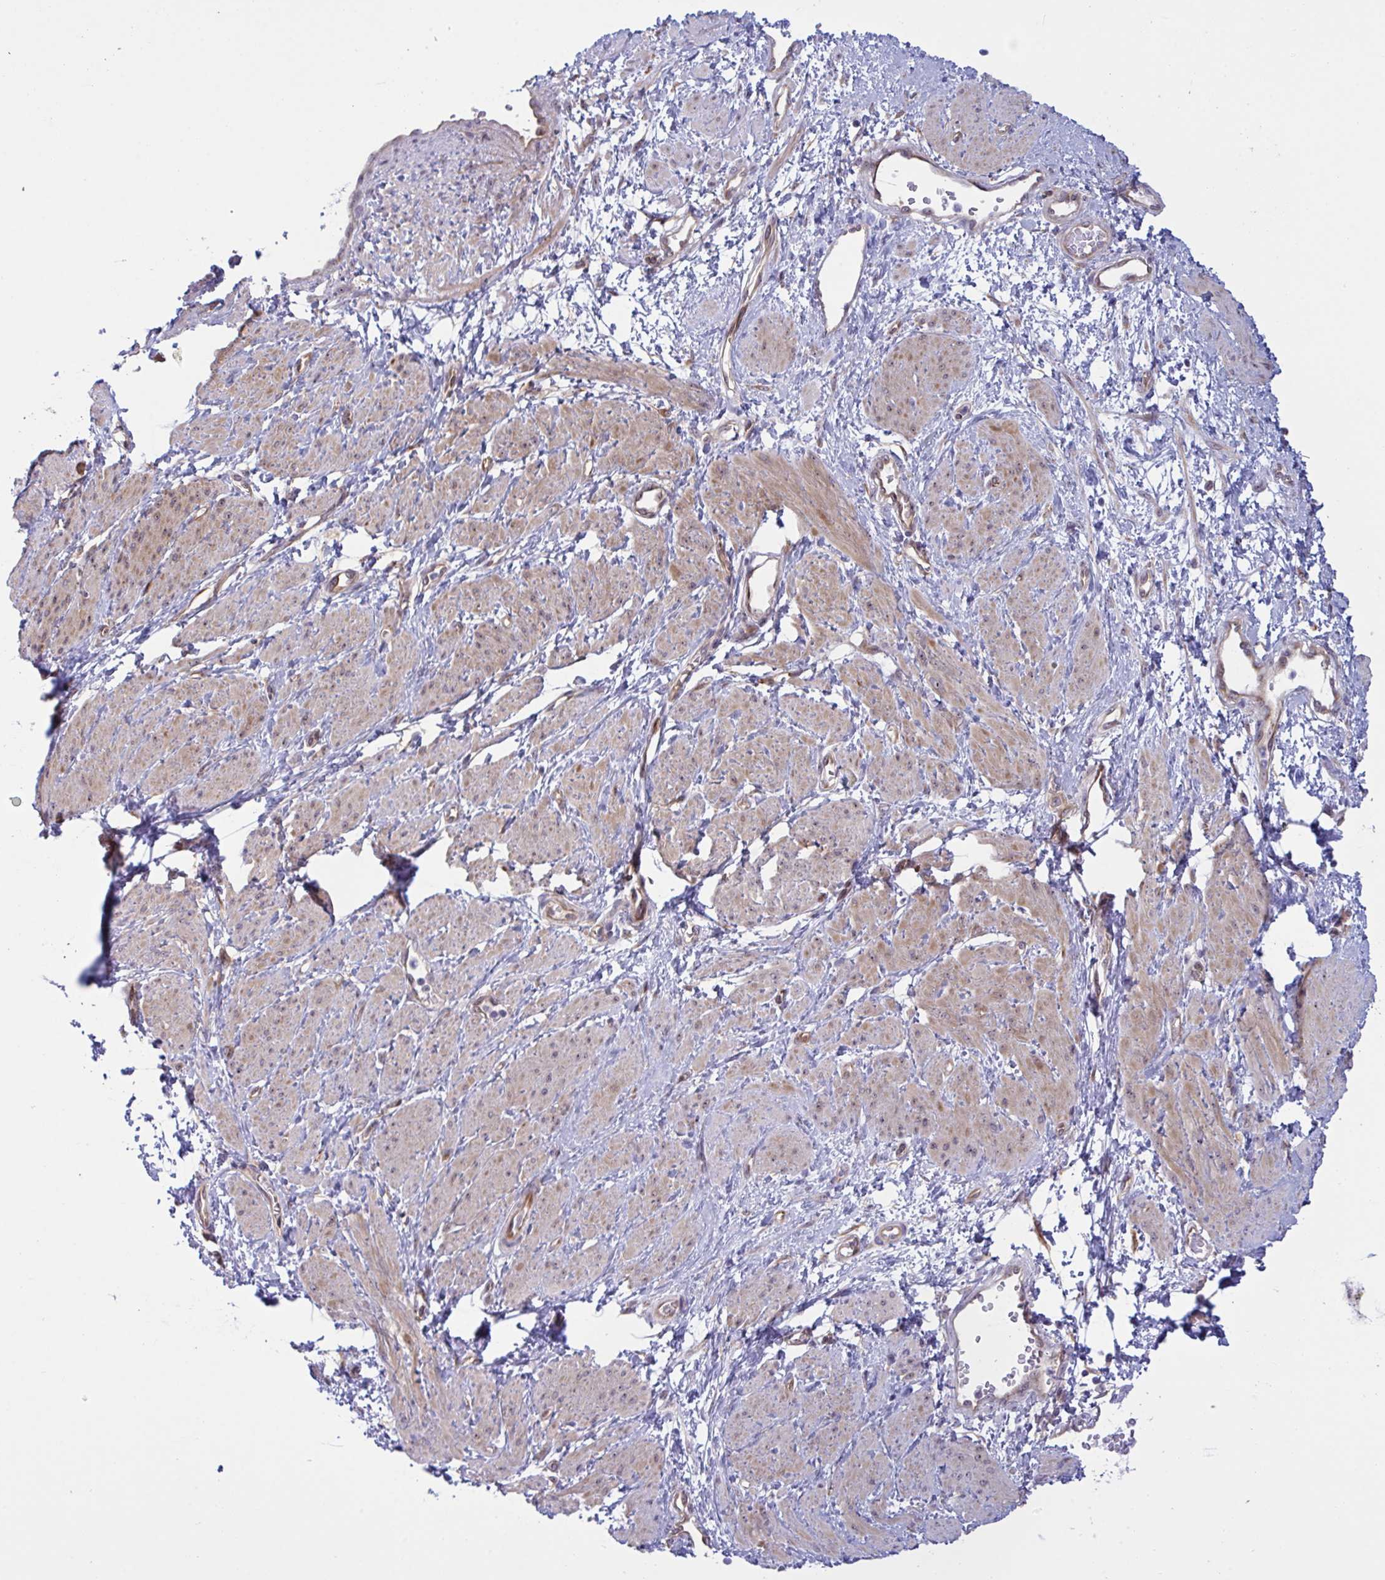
{"staining": {"intensity": "moderate", "quantity": "<25%", "location": "cytoplasmic/membranous"}, "tissue": "smooth muscle", "cell_type": "Smooth muscle cells", "image_type": "normal", "snomed": [{"axis": "morphology", "description": "Normal tissue, NOS"}, {"axis": "topography", "description": "Smooth muscle"}, {"axis": "topography", "description": "Uterus"}], "caption": "A high-resolution image shows immunohistochemistry staining of normal smooth muscle, which displays moderate cytoplasmic/membranous expression in about <25% of smooth muscle cells.", "gene": "PRRT4", "patient": {"sex": "female", "age": 39}}